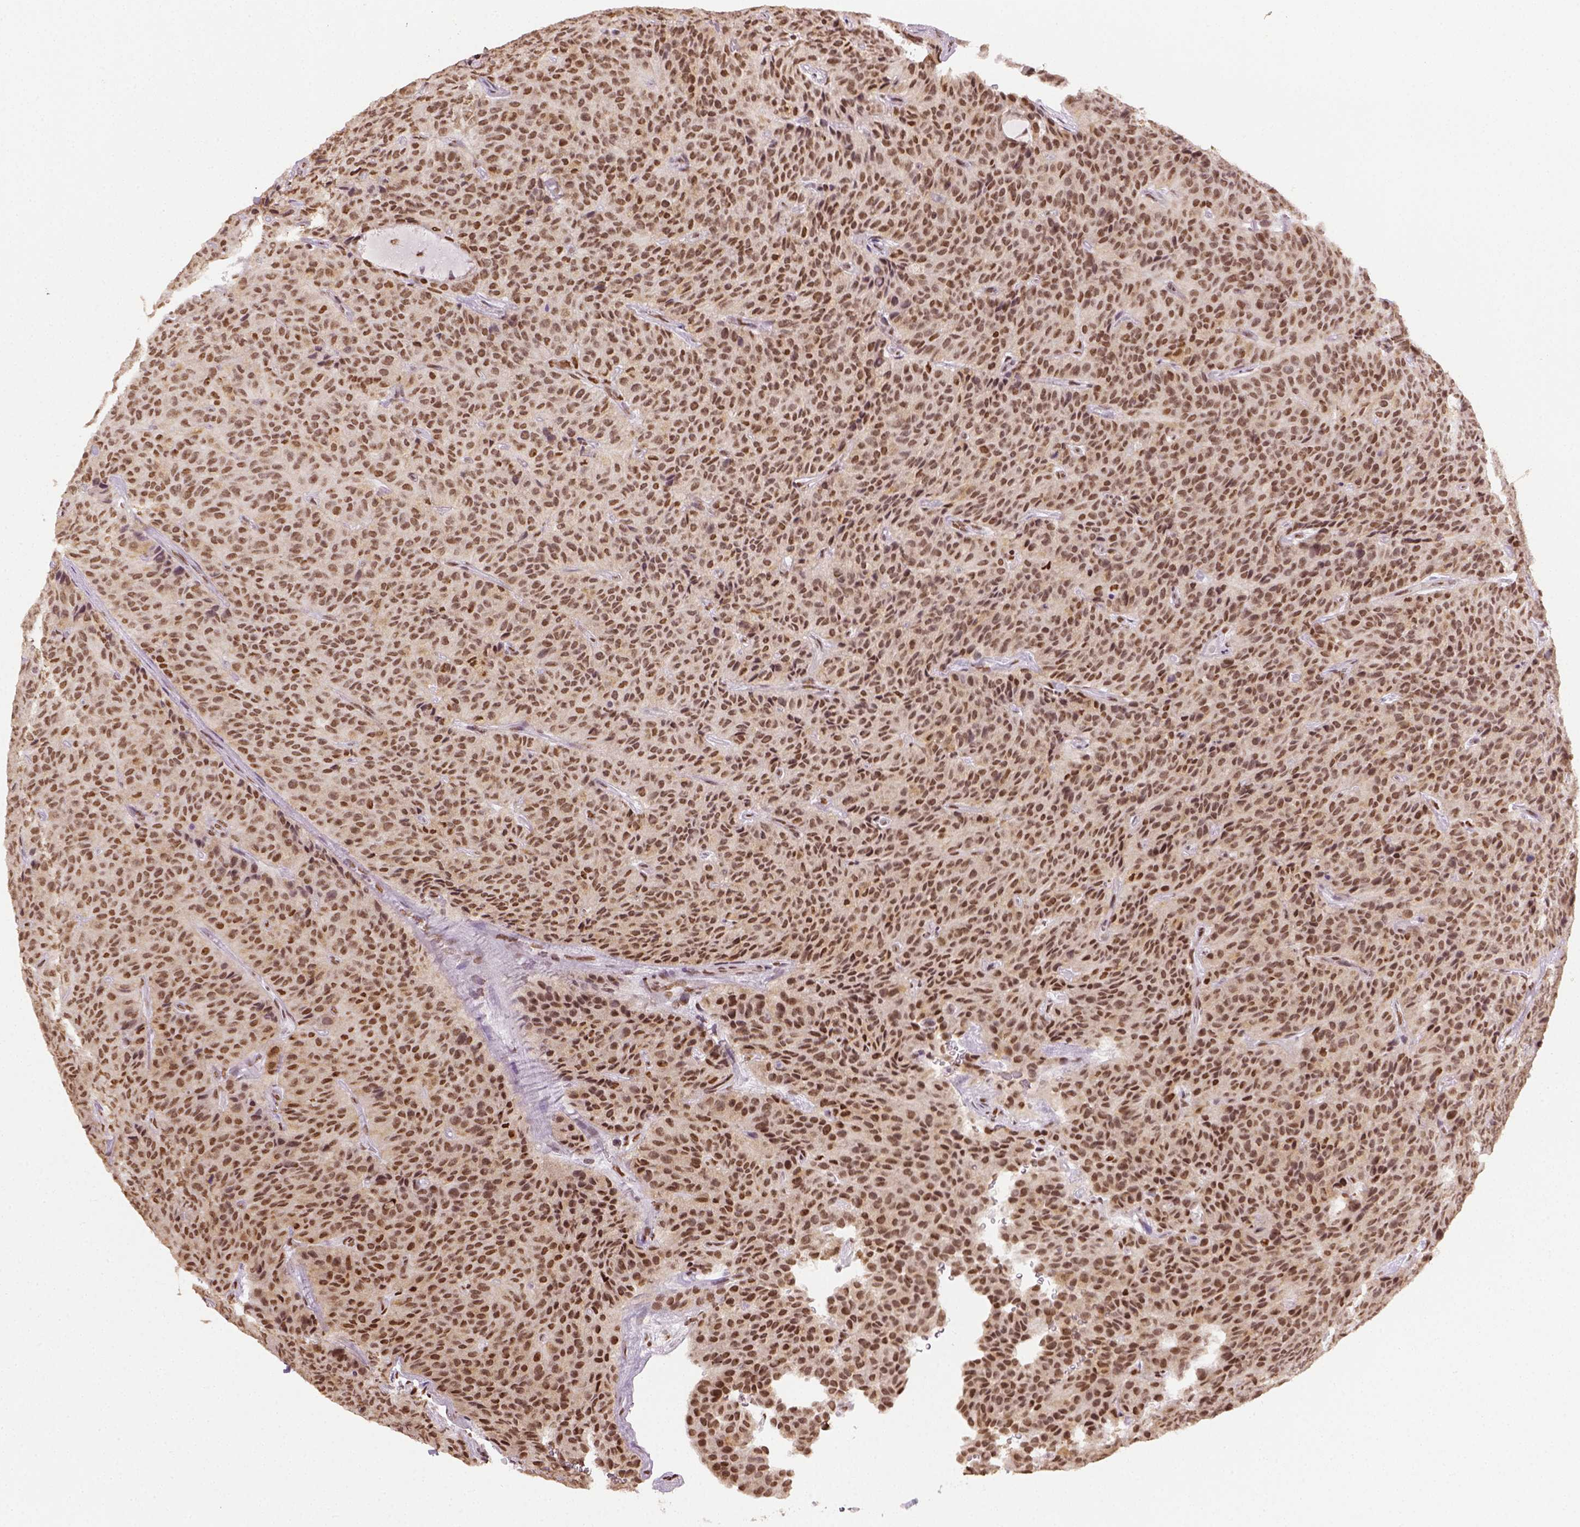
{"staining": {"intensity": "moderate", "quantity": ">75%", "location": "nuclear"}, "tissue": "carcinoid", "cell_type": "Tumor cells", "image_type": "cancer", "snomed": [{"axis": "morphology", "description": "Carcinoid, malignant, NOS"}, {"axis": "topography", "description": "Lung"}], "caption": "About >75% of tumor cells in carcinoid (malignant) demonstrate moderate nuclear protein staining as visualized by brown immunohistochemical staining.", "gene": "FANCE", "patient": {"sex": "male", "age": 71}}